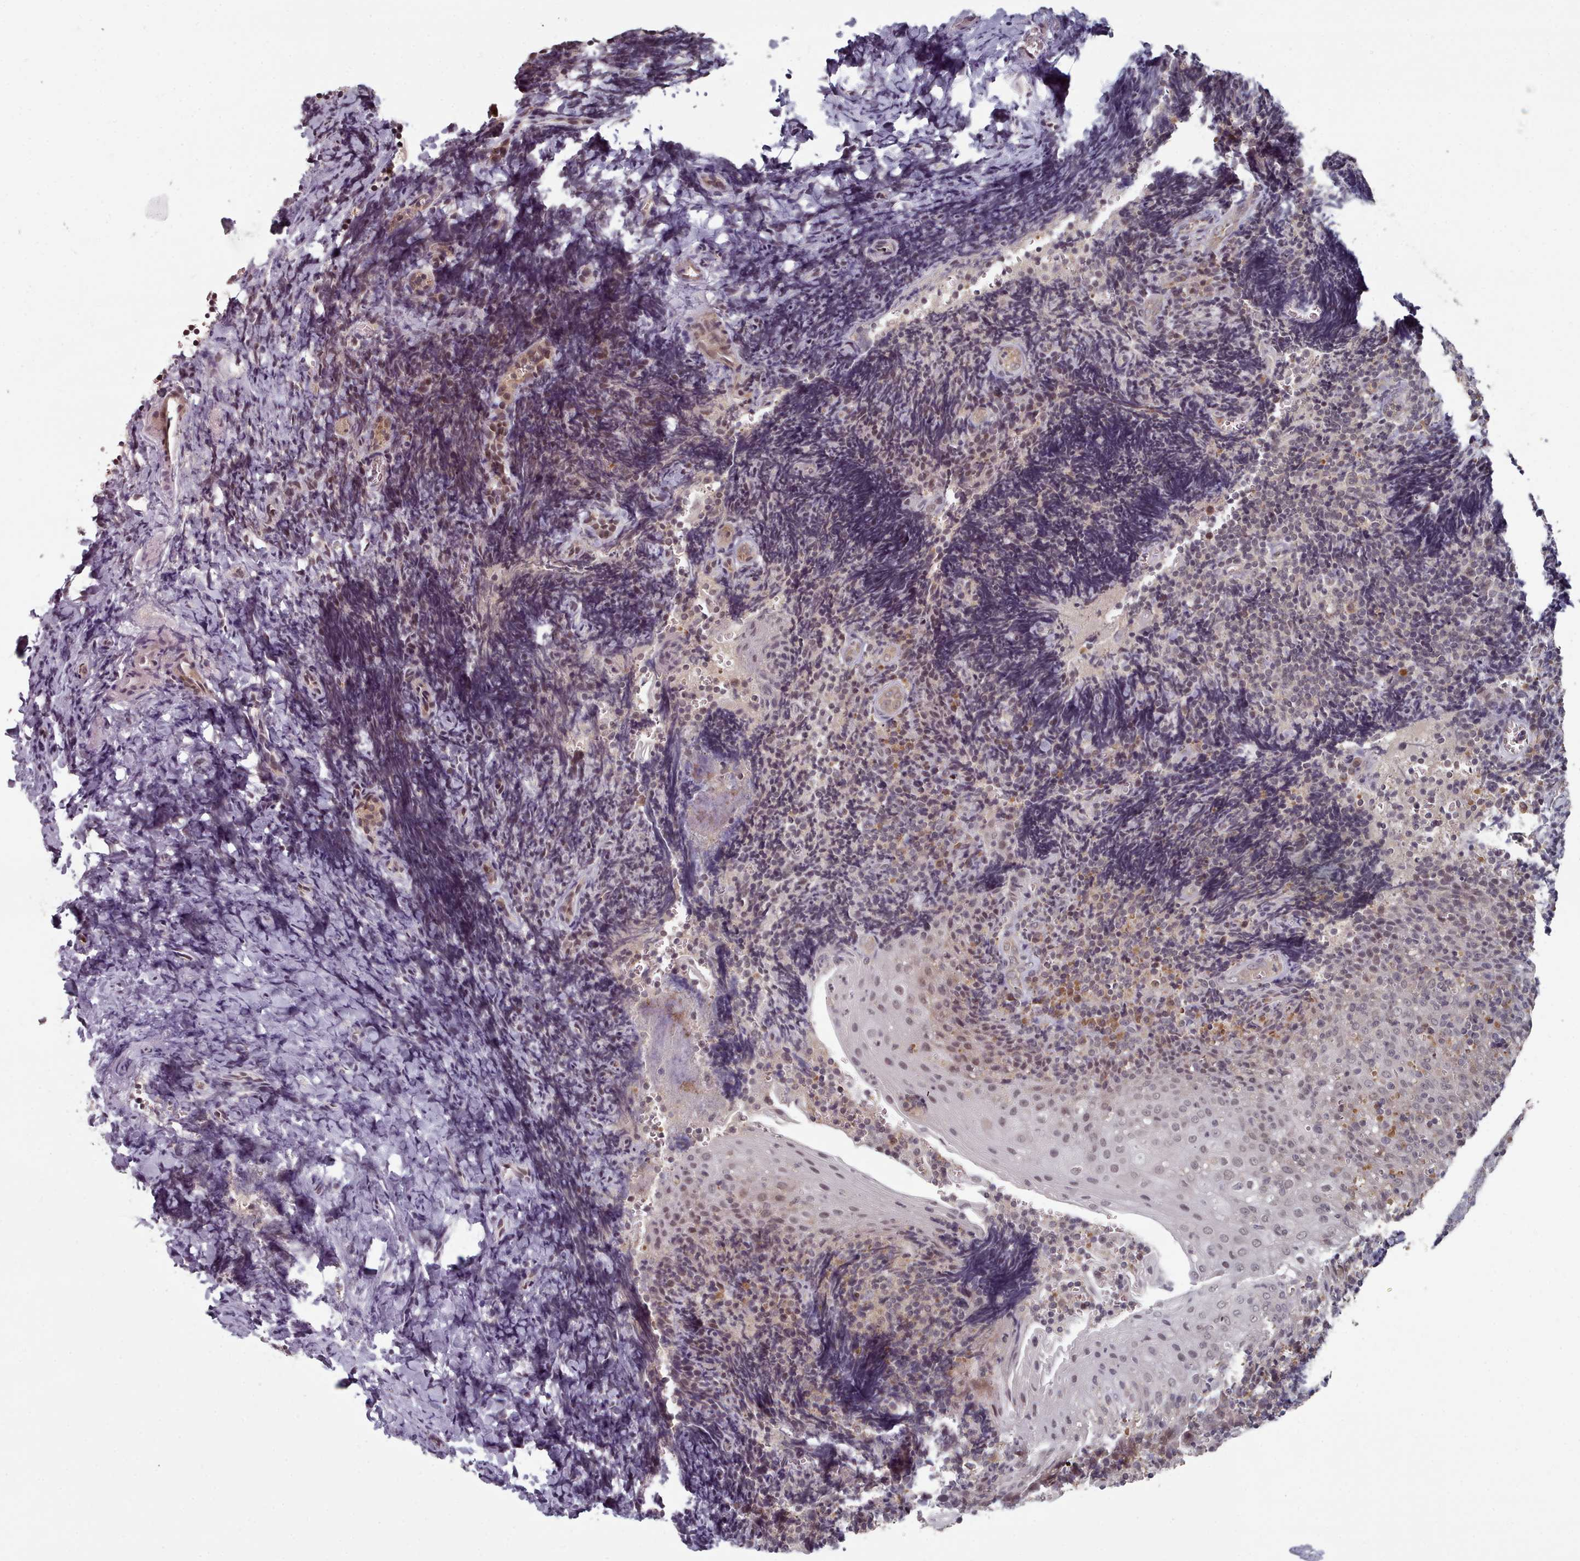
{"staining": {"intensity": "negative", "quantity": "none", "location": "none"}, "tissue": "tonsil", "cell_type": "Germinal center cells", "image_type": "normal", "snomed": [{"axis": "morphology", "description": "Normal tissue, NOS"}, {"axis": "topography", "description": "Tonsil"}], "caption": "Tonsil was stained to show a protein in brown. There is no significant positivity in germinal center cells. Brightfield microscopy of immunohistochemistry (IHC) stained with DAB (3,3'-diaminobenzidine) (brown) and hematoxylin (blue), captured at high magnification.", "gene": "HYAL3", "patient": {"sex": "male", "age": 27}}